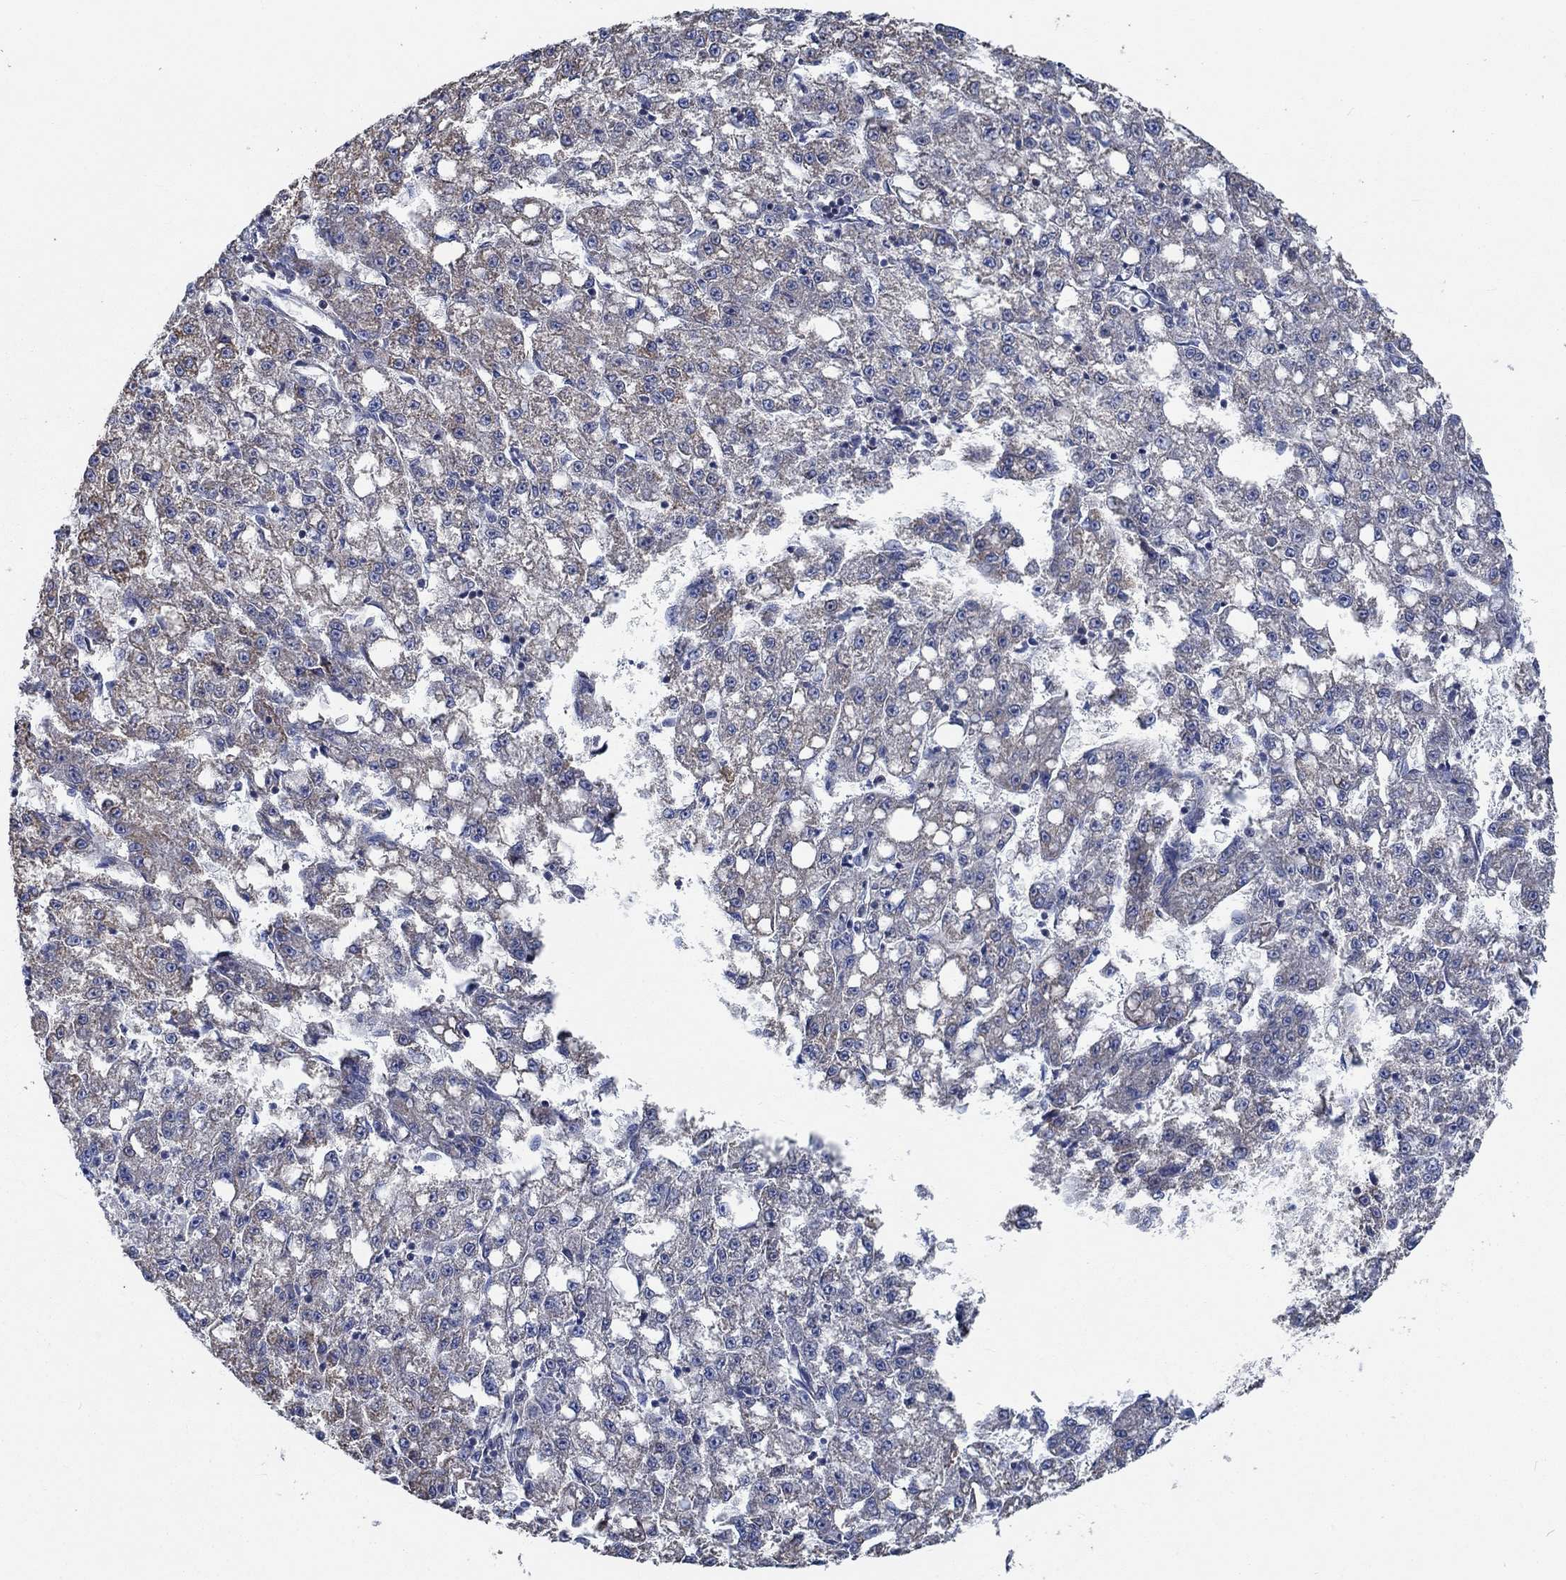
{"staining": {"intensity": "weak", "quantity": "<25%", "location": "cytoplasmic/membranous"}, "tissue": "liver cancer", "cell_type": "Tumor cells", "image_type": "cancer", "snomed": [{"axis": "morphology", "description": "Carcinoma, Hepatocellular, NOS"}, {"axis": "topography", "description": "Liver"}], "caption": "High magnification brightfield microscopy of liver cancer (hepatocellular carcinoma) stained with DAB (brown) and counterstained with hematoxylin (blue): tumor cells show no significant staining.", "gene": "STXBP6", "patient": {"sex": "female", "age": 65}}